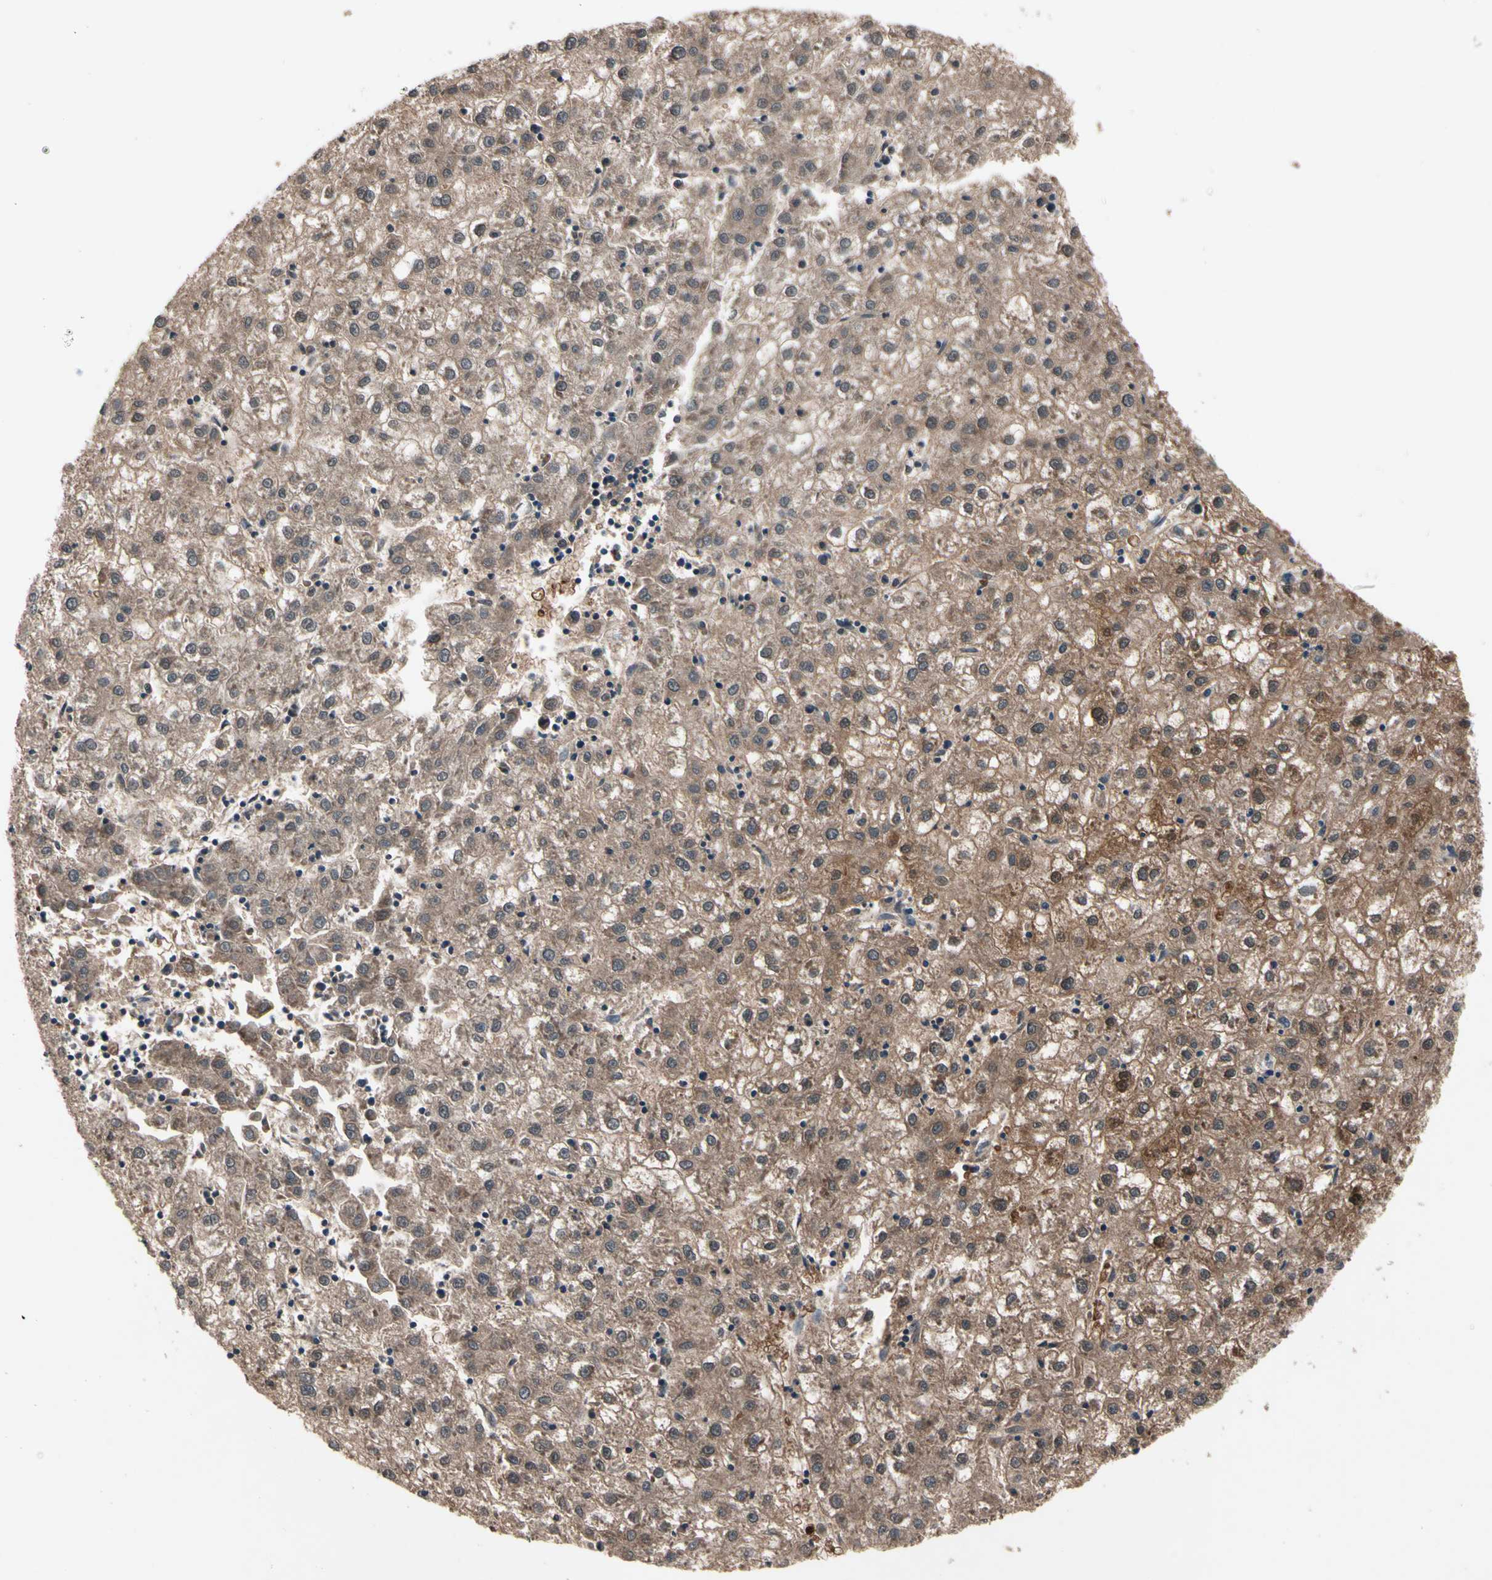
{"staining": {"intensity": "moderate", "quantity": ">75%", "location": "cytoplasmic/membranous"}, "tissue": "liver cancer", "cell_type": "Tumor cells", "image_type": "cancer", "snomed": [{"axis": "morphology", "description": "Carcinoma, Hepatocellular, NOS"}, {"axis": "topography", "description": "Liver"}], "caption": "Human liver hepatocellular carcinoma stained with a protein marker displays moderate staining in tumor cells.", "gene": "PRDX6", "patient": {"sex": "male", "age": 72}}